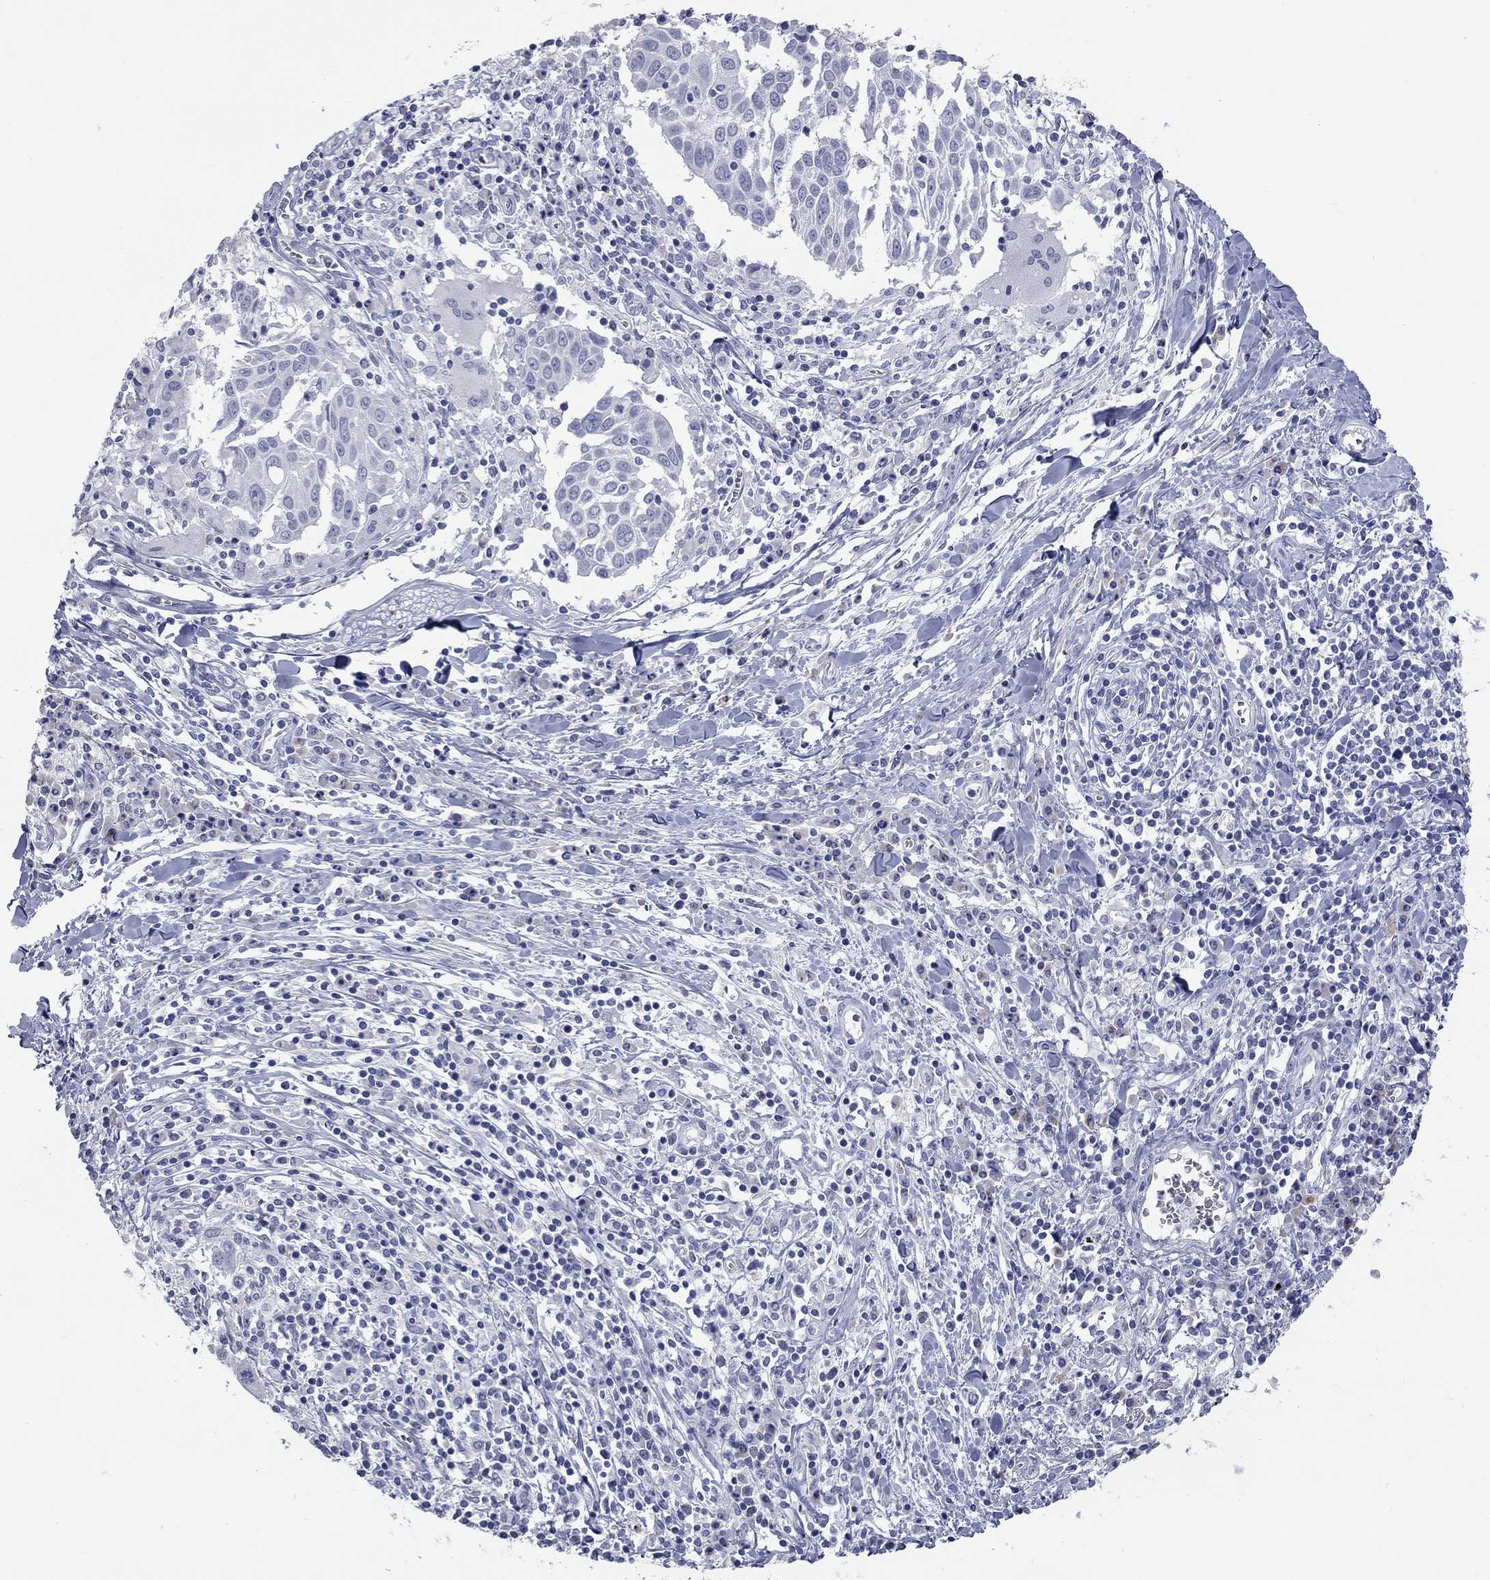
{"staining": {"intensity": "negative", "quantity": "none", "location": "none"}, "tissue": "lung cancer", "cell_type": "Tumor cells", "image_type": "cancer", "snomed": [{"axis": "morphology", "description": "Squamous cell carcinoma, NOS"}, {"axis": "topography", "description": "Lung"}], "caption": "Immunohistochemistry histopathology image of lung squamous cell carcinoma stained for a protein (brown), which displays no positivity in tumor cells.", "gene": "TAC1", "patient": {"sex": "male", "age": 57}}